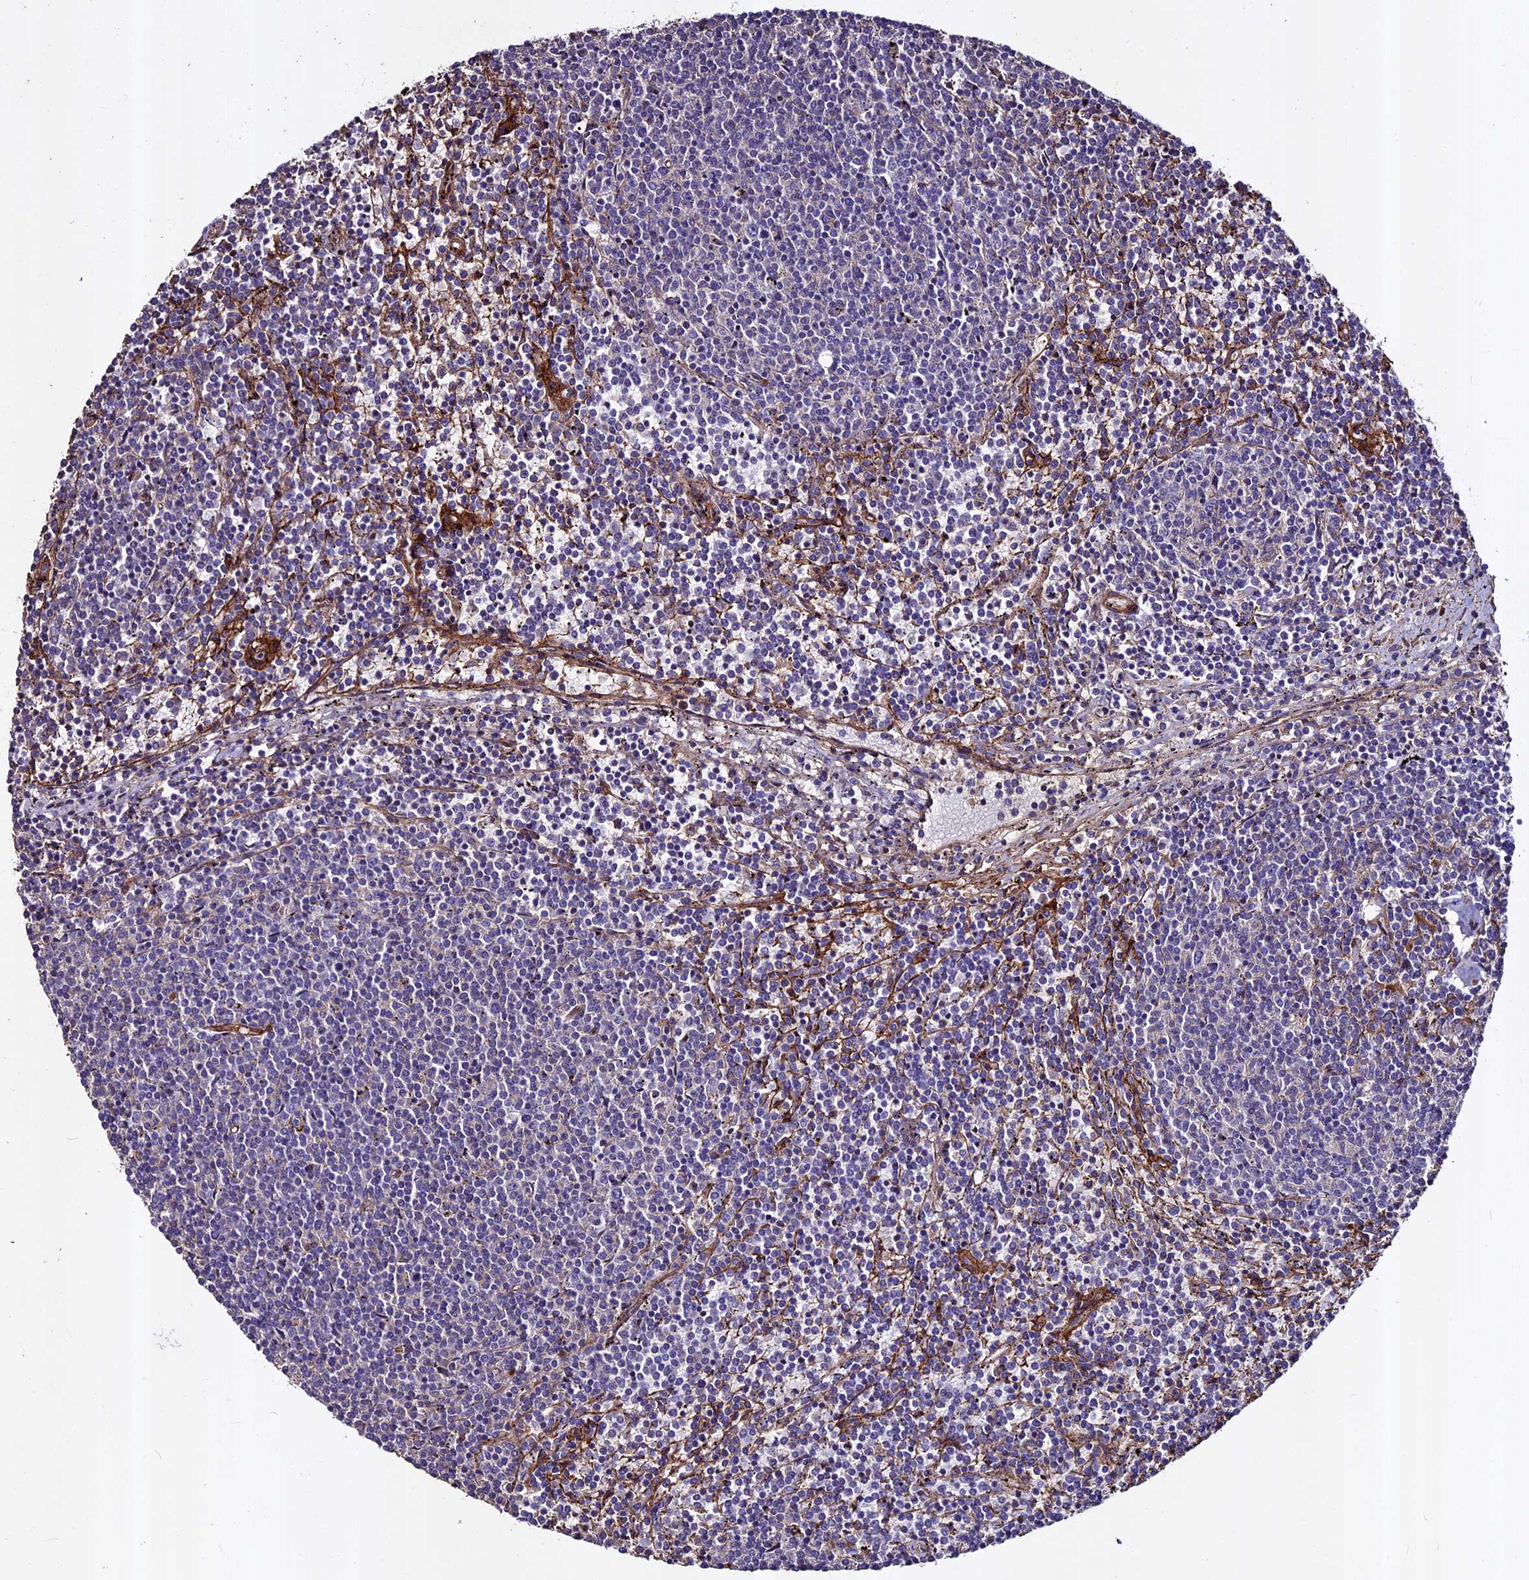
{"staining": {"intensity": "negative", "quantity": "none", "location": "none"}, "tissue": "lymphoma", "cell_type": "Tumor cells", "image_type": "cancer", "snomed": [{"axis": "morphology", "description": "Malignant lymphoma, non-Hodgkin's type, Low grade"}, {"axis": "topography", "description": "Spleen"}], "caption": "A high-resolution image shows immunohistochemistry staining of low-grade malignant lymphoma, non-Hodgkin's type, which shows no significant expression in tumor cells. (DAB IHC, high magnification).", "gene": "EVA1B", "patient": {"sex": "female", "age": 50}}